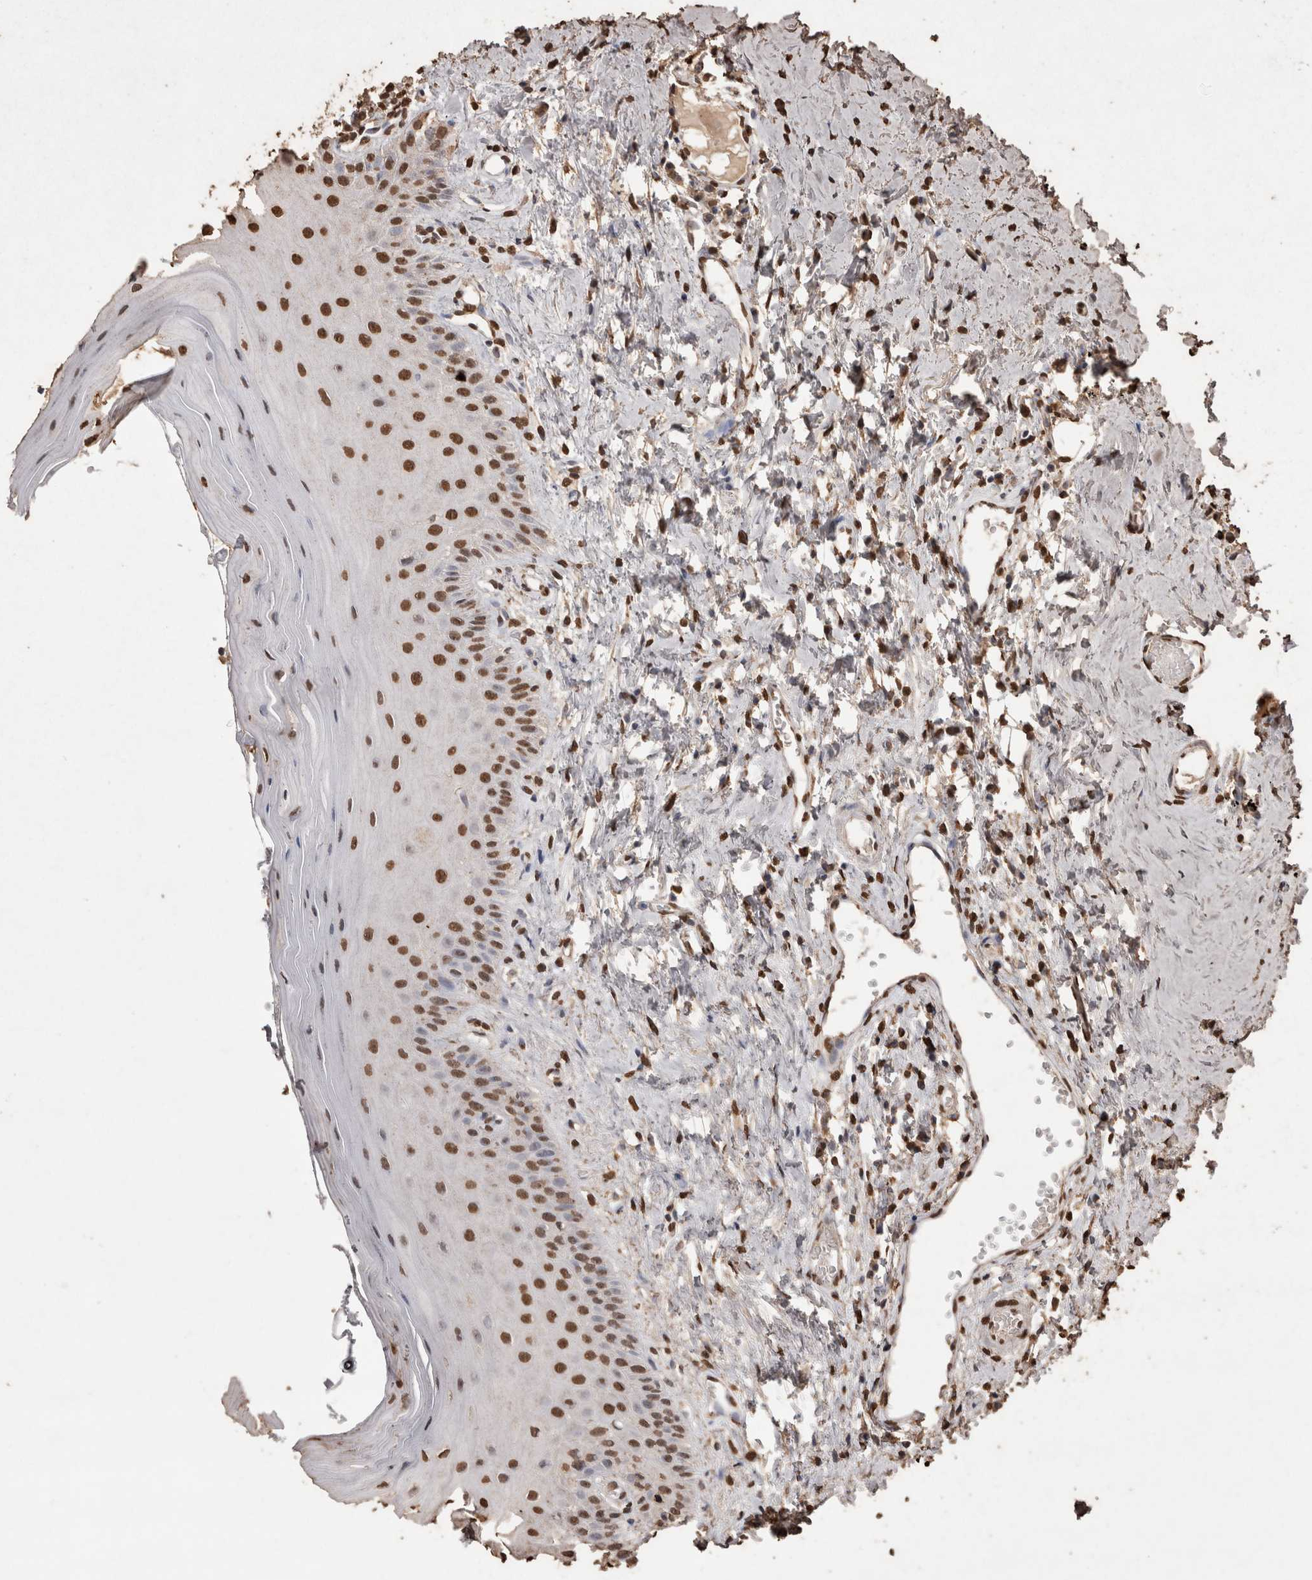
{"staining": {"intensity": "moderate", "quantity": ">75%", "location": "nuclear"}, "tissue": "oral mucosa", "cell_type": "Squamous epithelial cells", "image_type": "normal", "snomed": [{"axis": "morphology", "description": "Normal tissue, NOS"}, {"axis": "topography", "description": "Oral tissue"}], "caption": "High-magnification brightfield microscopy of normal oral mucosa stained with DAB (3,3'-diaminobenzidine) (brown) and counterstained with hematoxylin (blue). squamous epithelial cells exhibit moderate nuclear staining is seen in about>75% of cells.", "gene": "POU5F1", "patient": {"sex": "male", "age": 66}}